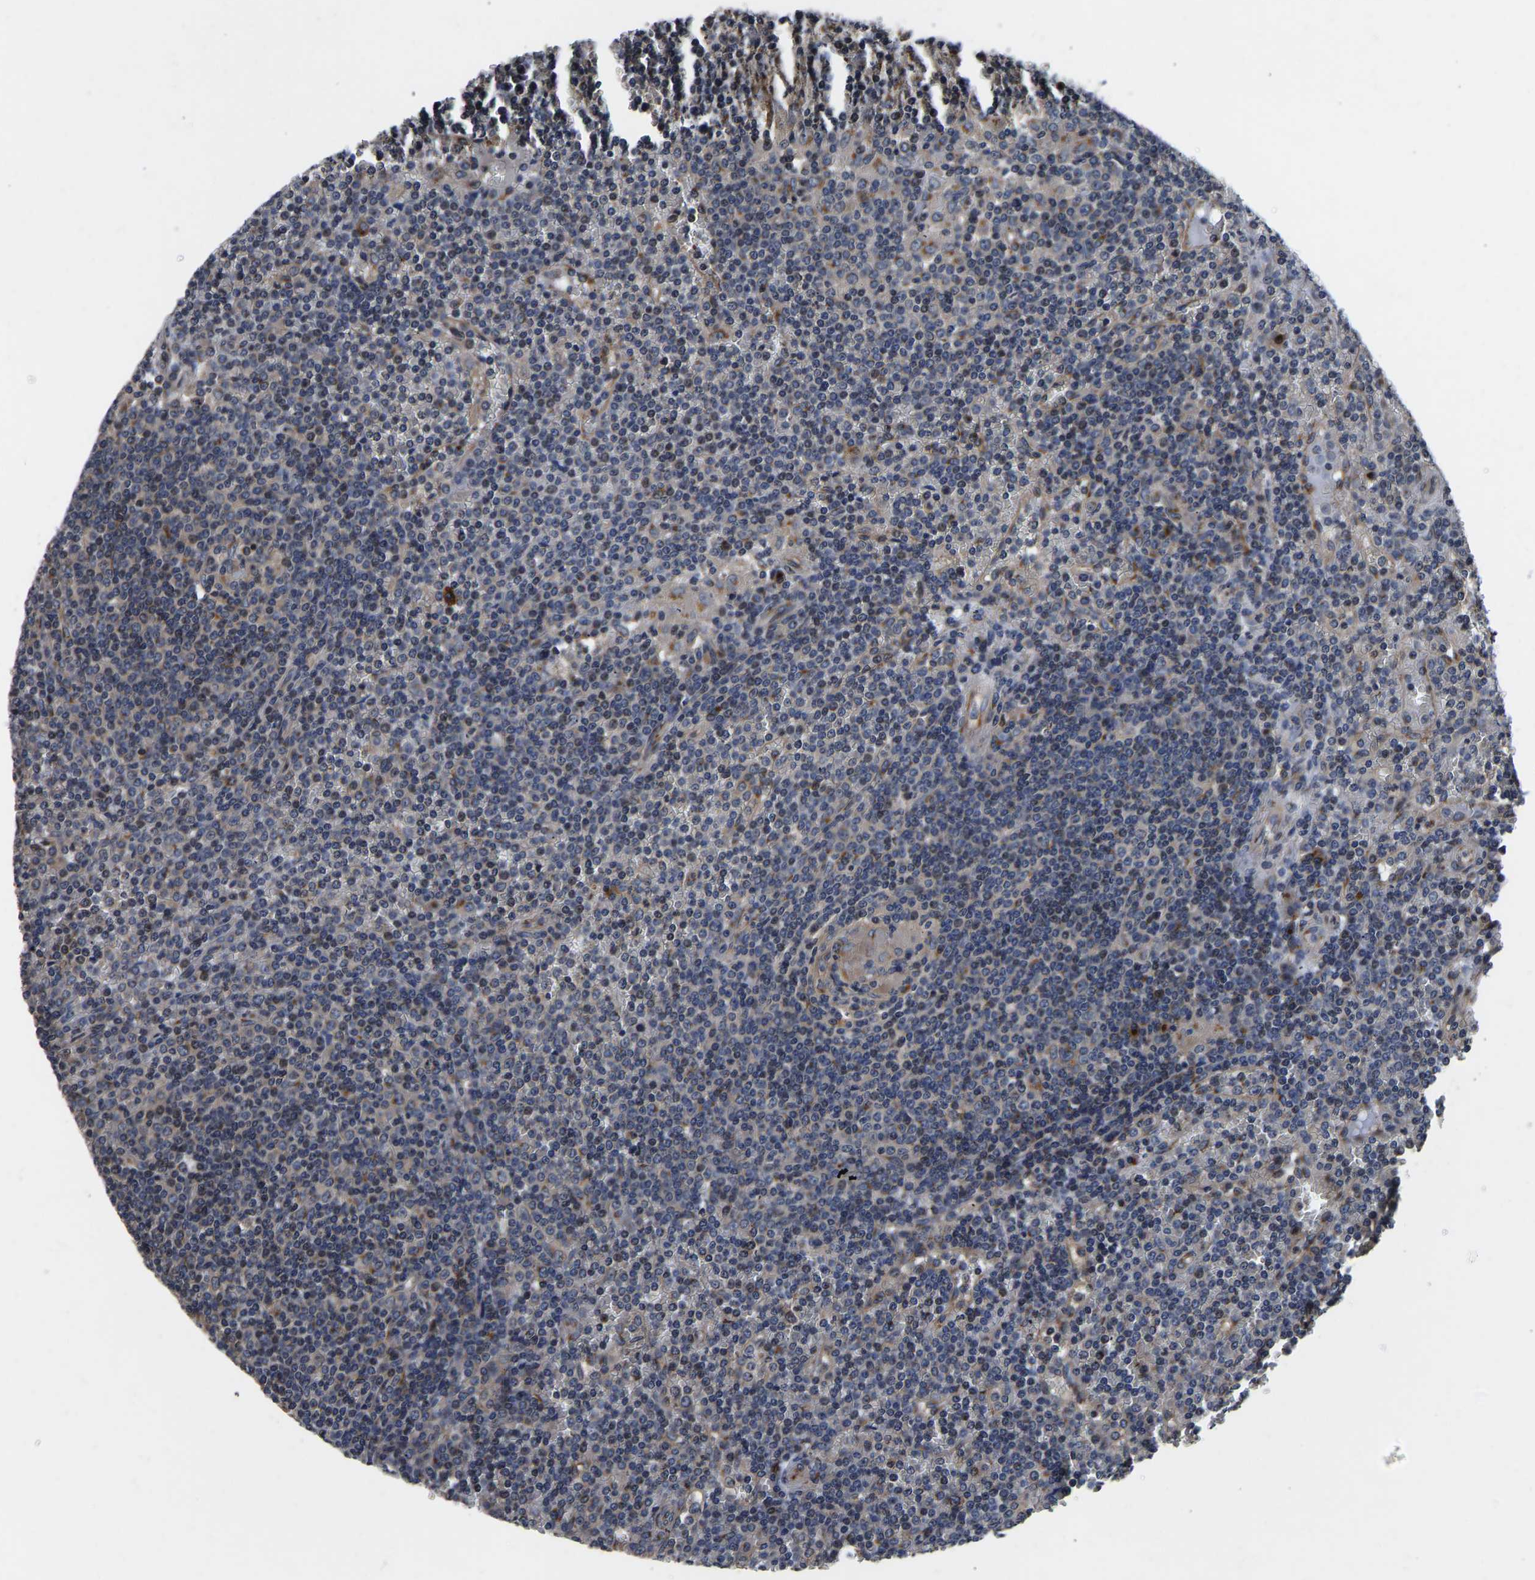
{"staining": {"intensity": "moderate", "quantity": "<25%", "location": "cytoplasmic/membranous"}, "tissue": "lymphoma", "cell_type": "Tumor cells", "image_type": "cancer", "snomed": [{"axis": "morphology", "description": "Malignant lymphoma, non-Hodgkin's type, Low grade"}, {"axis": "topography", "description": "Spleen"}], "caption": "A brown stain highlights moderate cytoplasmic/membranous staining of a protein in malignant lymphoma, non-Hodgkin's type (low-grade) tumor cells.", "gene": "RABAC1", "patient": {"sex": "female", "age": 19}}